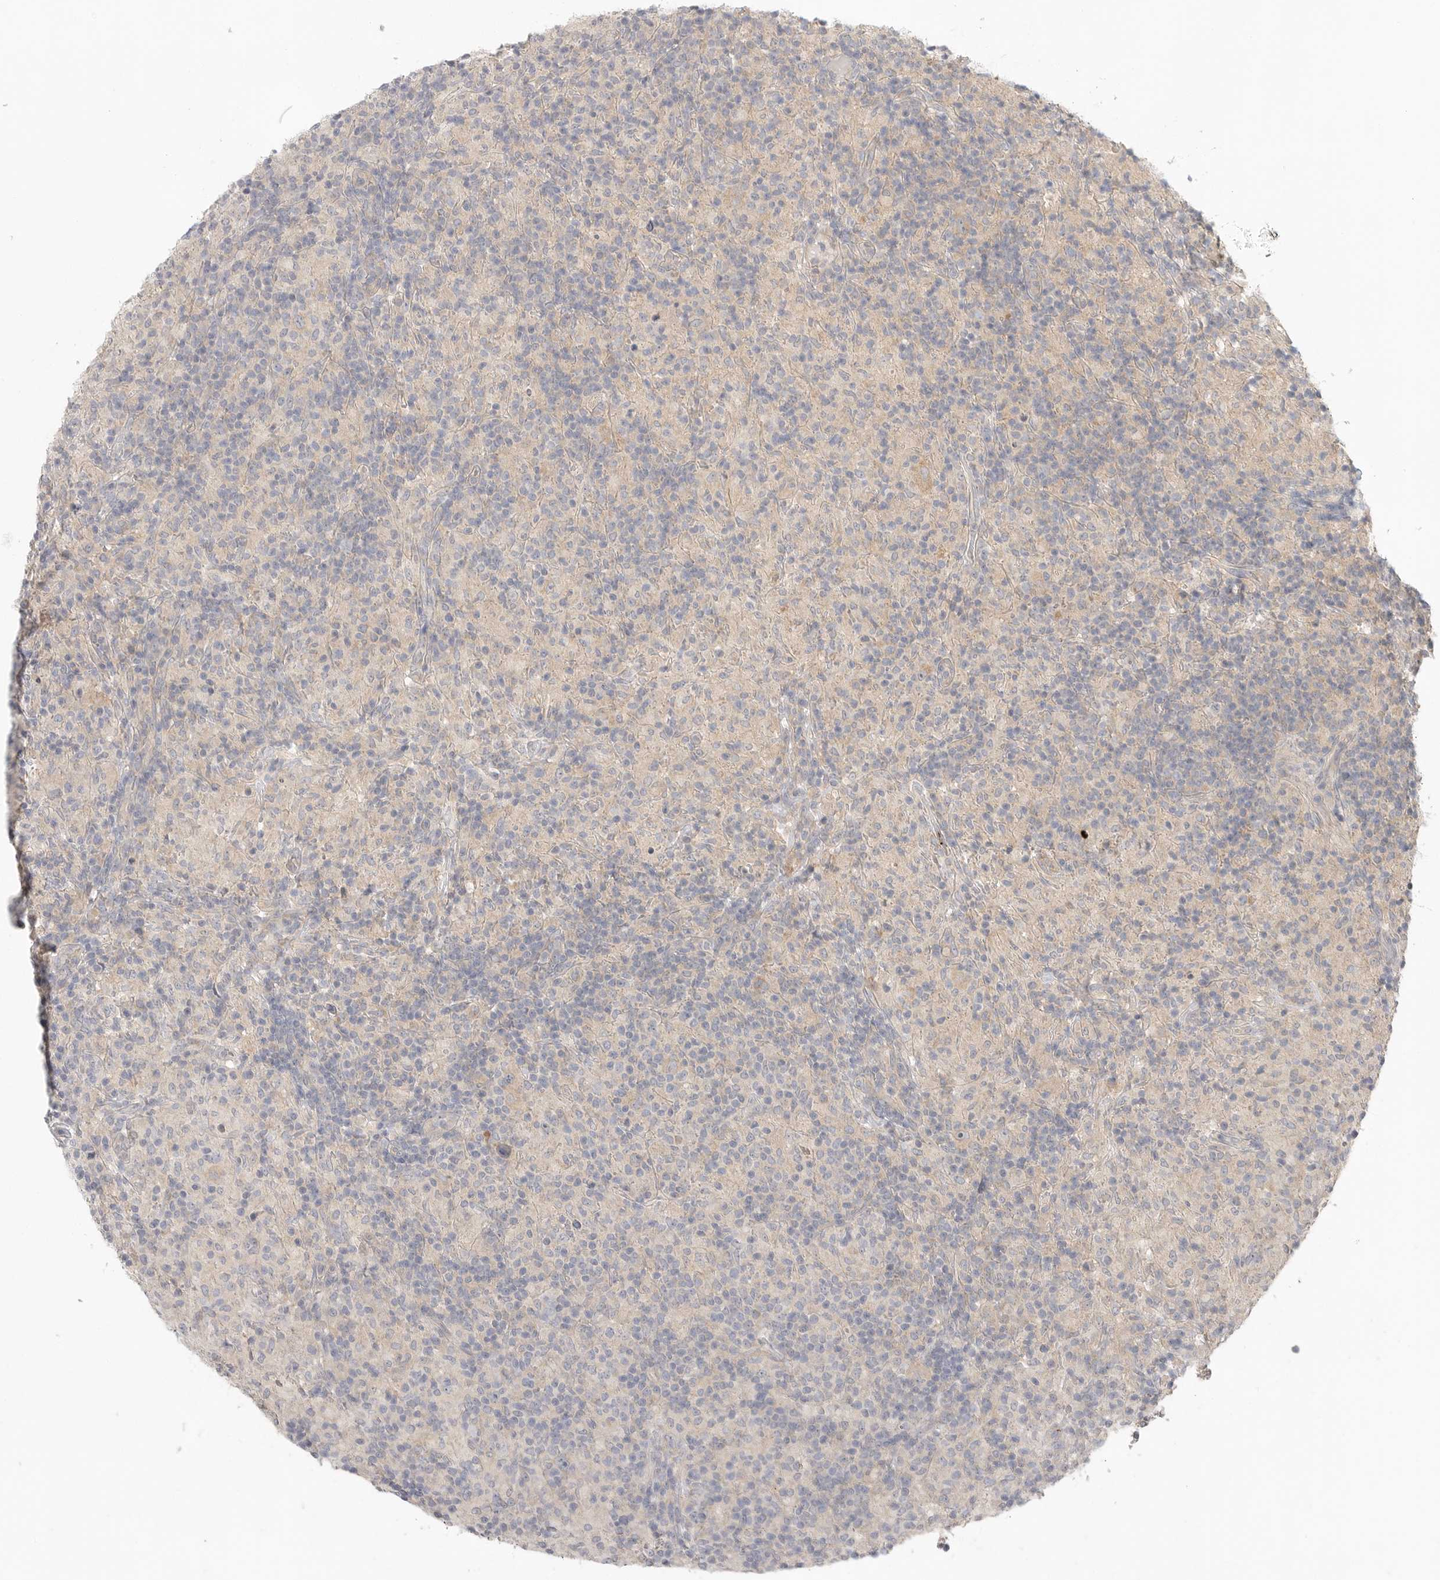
{"staining": {"intensity": "negative", "quantity": "none", "location": "none"}, "tissue": "lymphoma", "cell_type": "Tumor cells", "image_type": "cancer", "snomed": [{"axis": "morphology", "description": "Hodgkin's disease, NOS"}, {"axis": "topography", "description": "Lymph node"}], "caption": "An immunohistochemistry image of Hodgkin's disease is shown. There is no staining in tumor cells of Hodgkin's disease.", "gene": "HDAC6", "patient": {"sex": "male", "age": 70}}